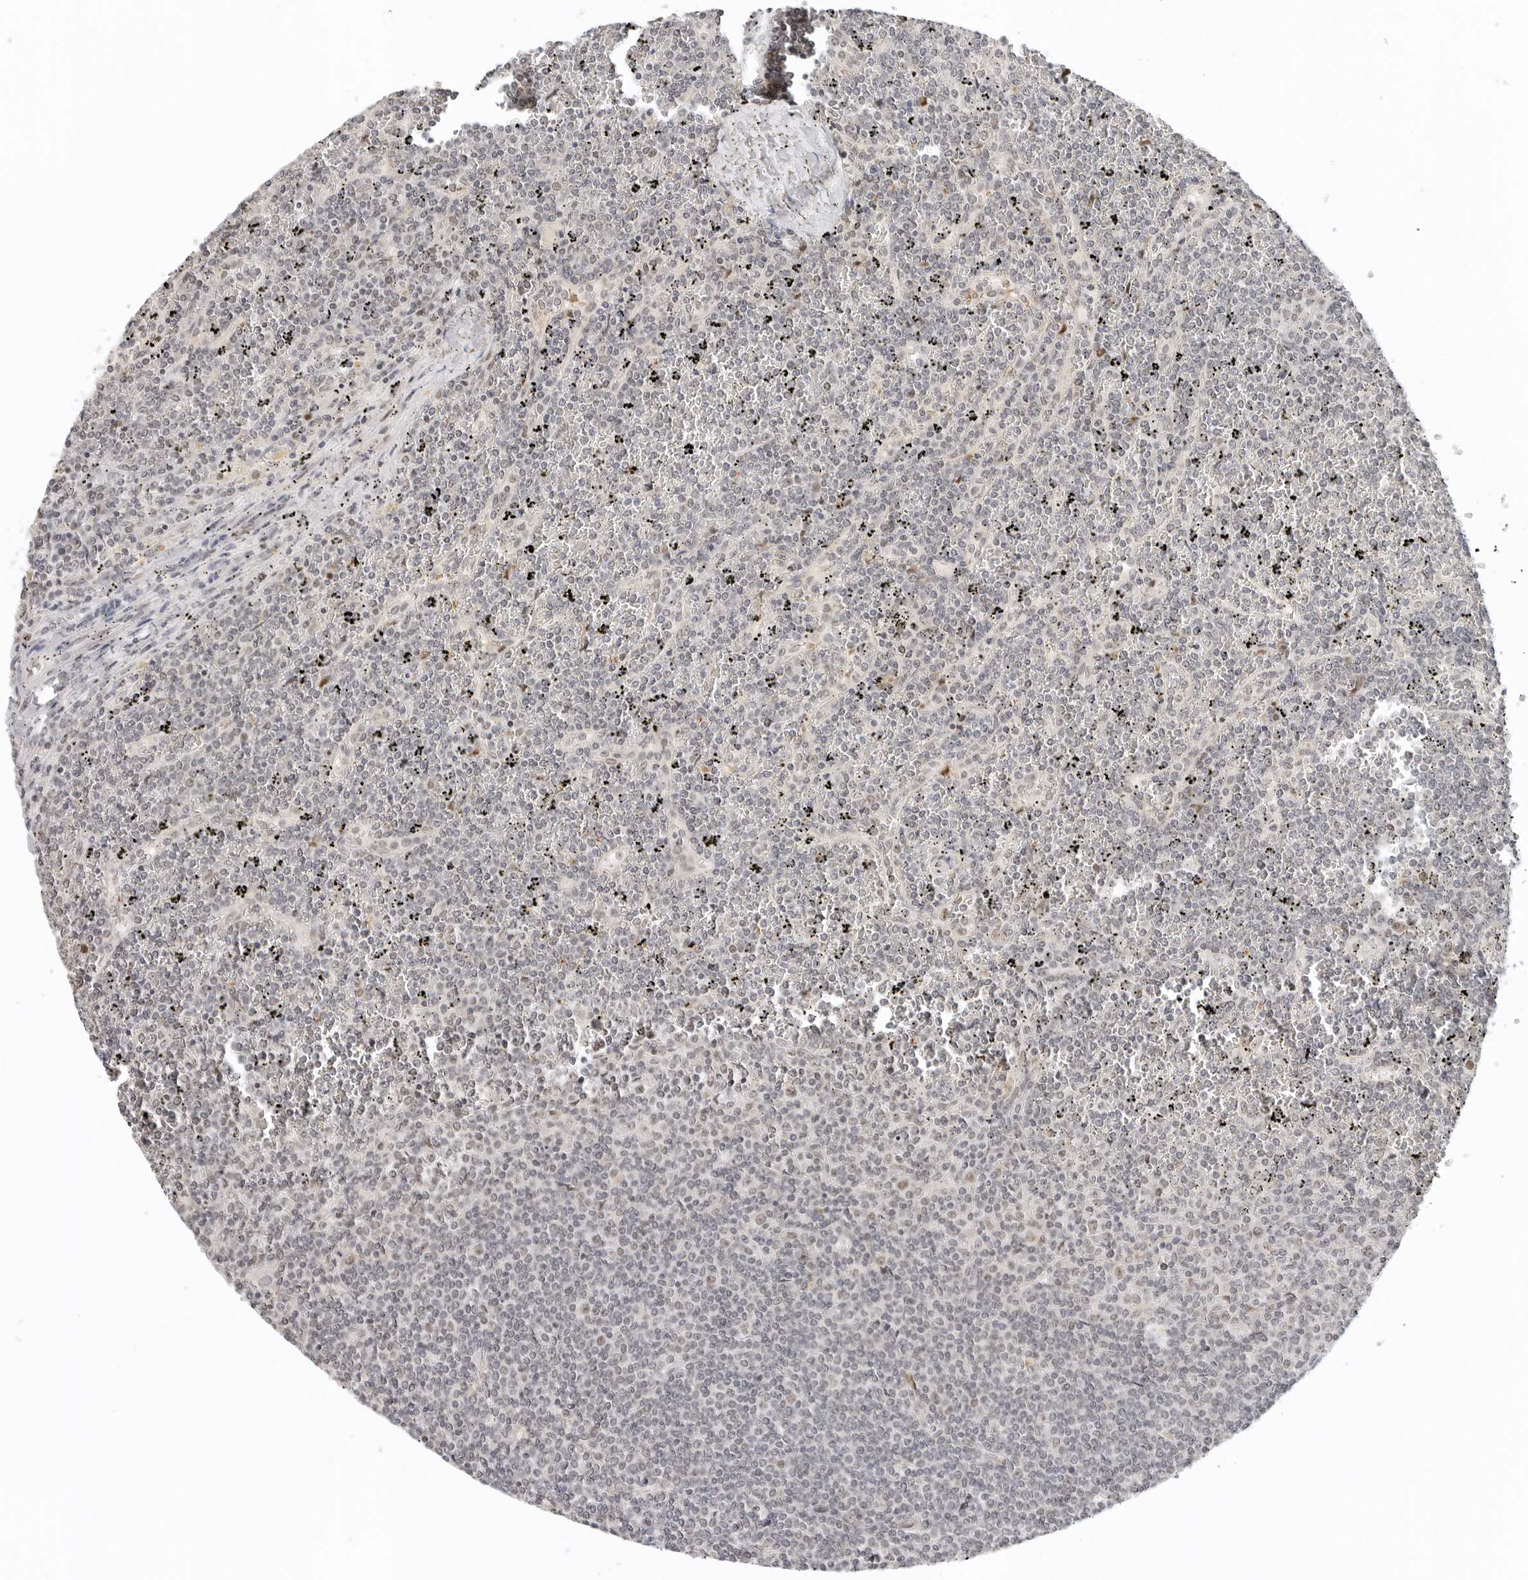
{"staining": {"intensity": "negative", "quantity": "none", "location": "none"}, "tissue": "lymphoma", "cell_type": "Tumor cells", "image_type": "cancer", "snomed": [{"axis": "morphology", "description": "Malignant lymphoma, non-Hodgkin's type, Low grade"}, {"axis": "topography", "description": "Spleen"}], "caption": "The histopathology image reveals no significant positivity in tumor cells of lymphoma.", "gene": "TSEN2", "patient": {"sex": "female", "age": 19}}